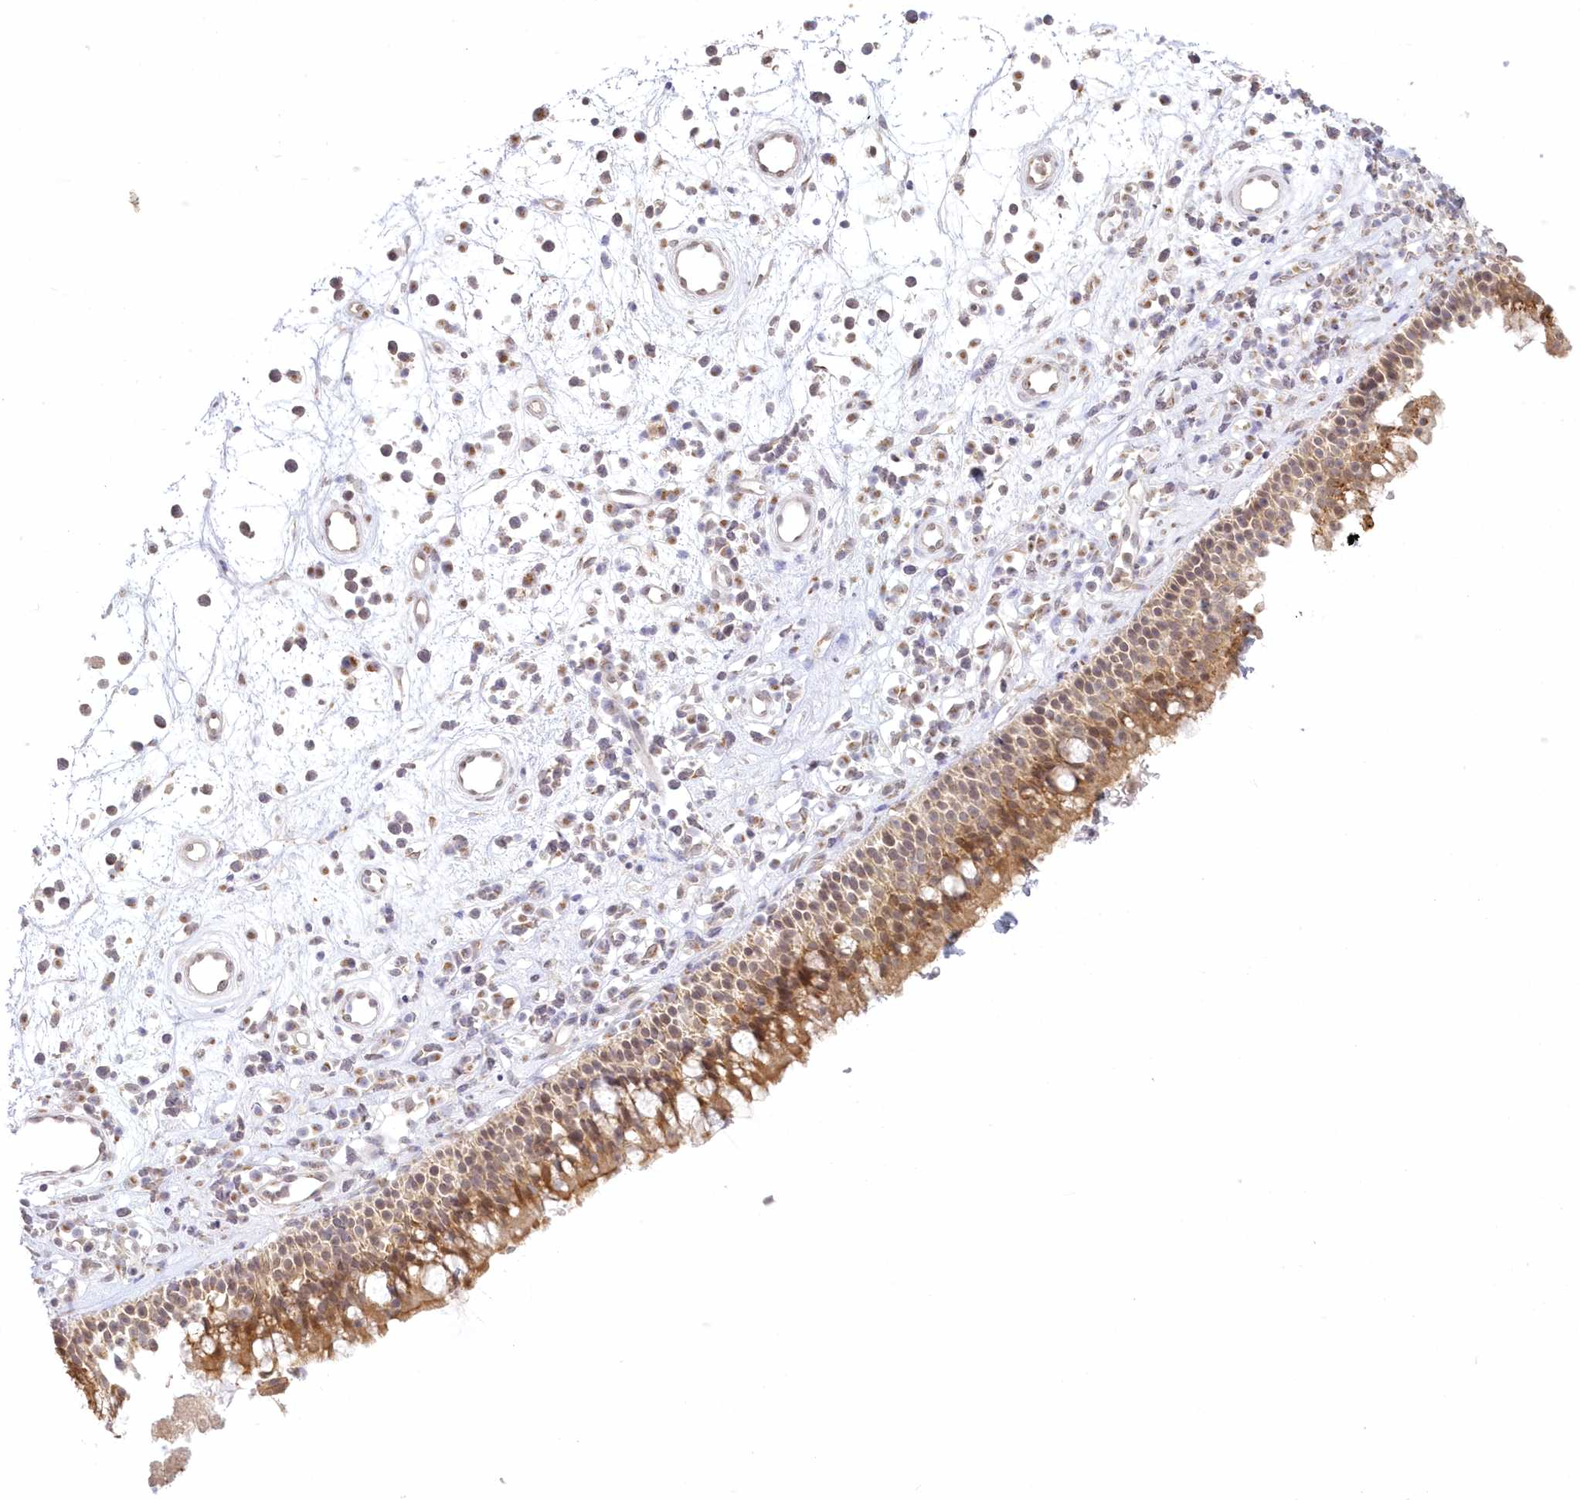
{"staining": {"intensity": "moderate", "quantity": ">75%", "location": "cytoplasmic/membranous,nuclear"}, "tissue": "nasopharynx", "cell_type": "Respiratory epithelial cells", "image_type": "normal", "snomed": [{"axis": "morphology", "description": "Normal tissue, NOS"}, {"axis": "morphology", "description": "Inflammation, NOS"}, {"axis": "morphology", "description": "Malignant melanoma, Metastatic site"}, {"axis": "topography", "description": "Nasopharynx"}], "caption": "Unremarkable nasopharynx shows moderate cytoplasmic/membranous,nuclear positivity in approximately >75% of respiratory epithelial cells, visualized by immunohistochemistry.", "gene": "RNPEP", "patient": {"sex": "male", "age": 70}}